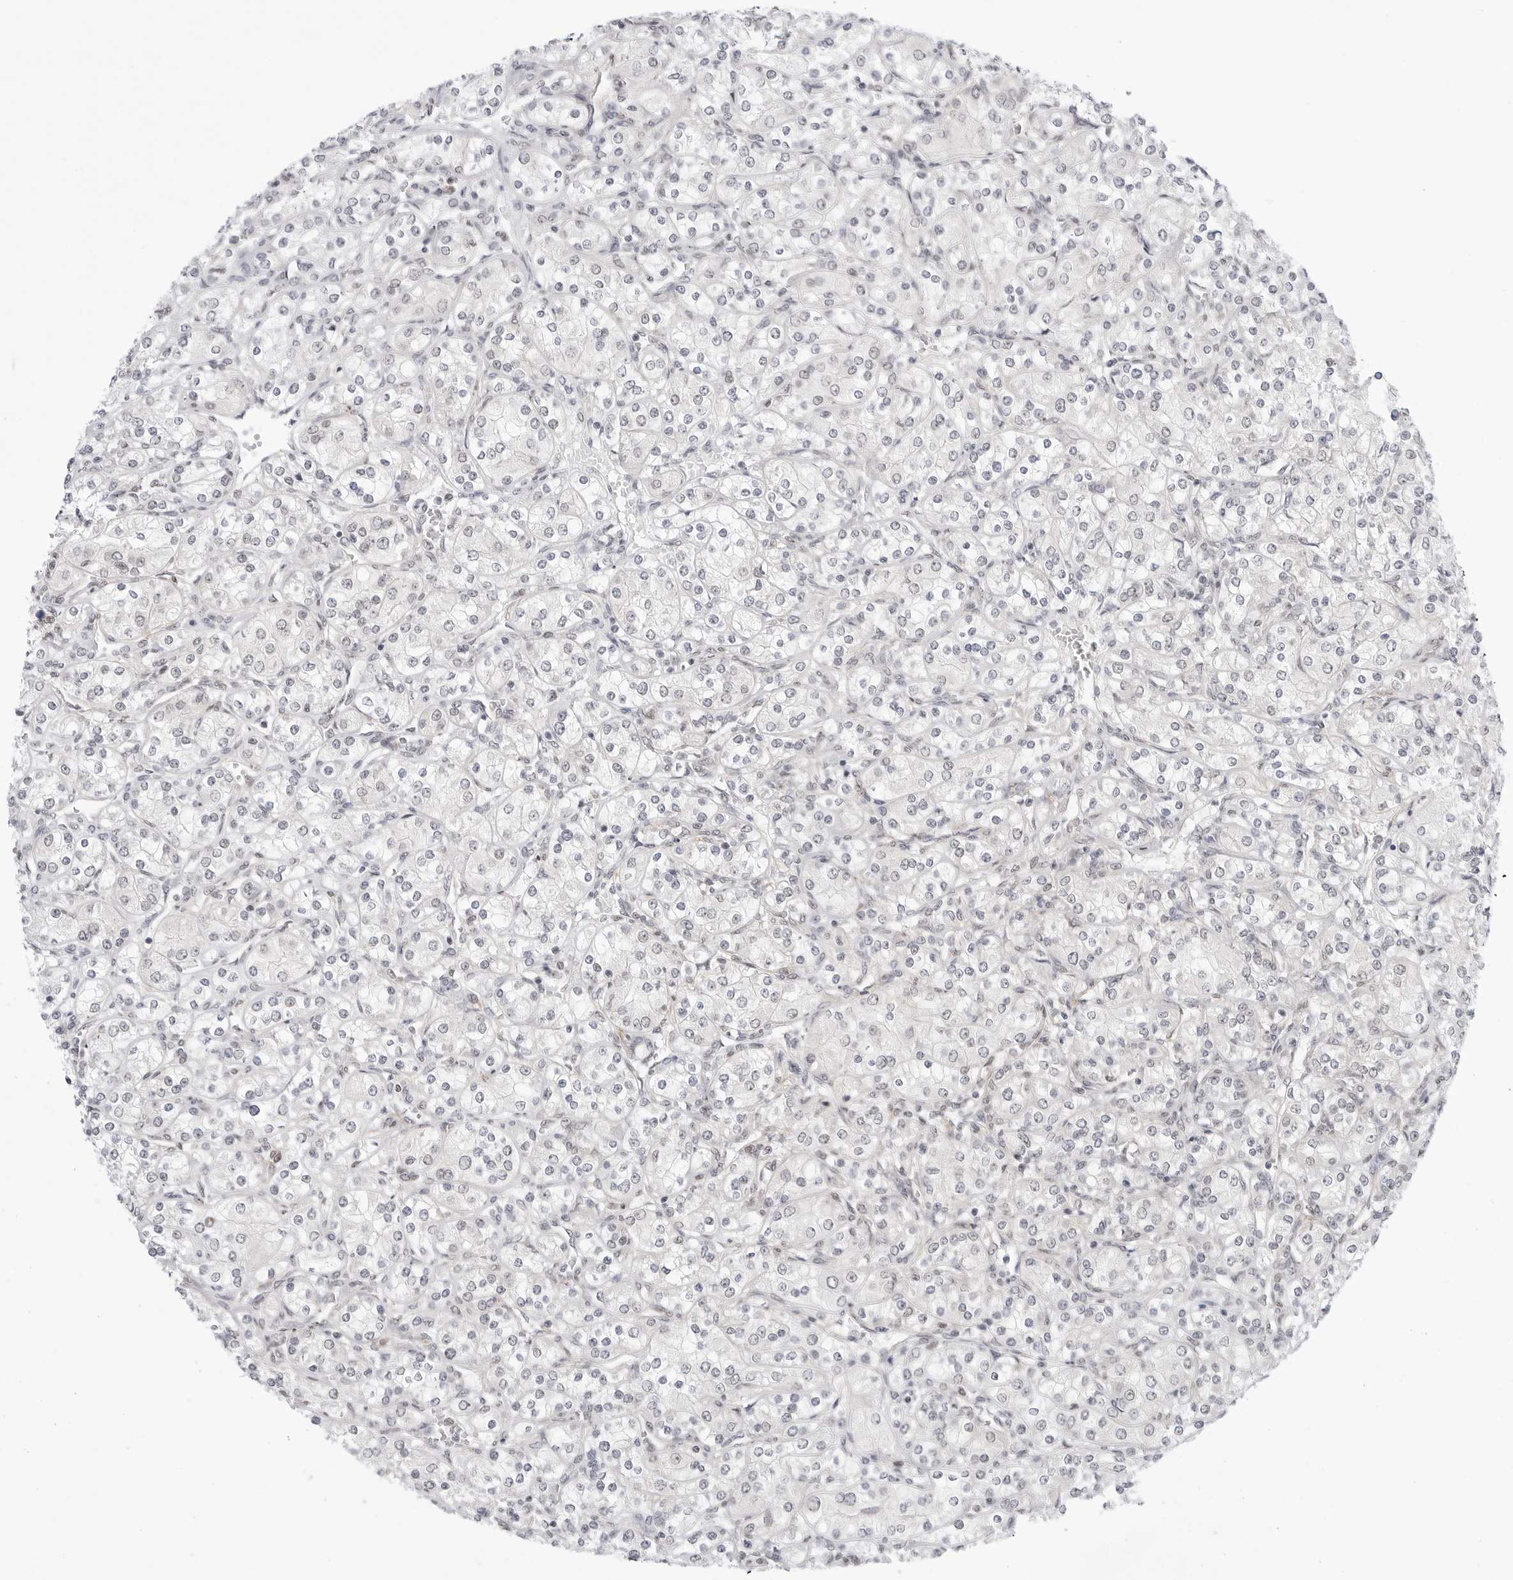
{"staining": {"intensity": "weak", "quantity": "<25%", "location": "nuclear"}, "tissue": "renal cancer", "cell_type": "Tumor cells", "image_type": "cancer", "snomed": [{"axis": "morphology", "description": "Adenocarcinoma, NOS"}, {"axis": "topography", "description": "Kidney"}], "caption": "This is an immunohistochemistry (IHC) image of human renal cancer. There is no staining in tumor cells.", "gene": "C1orf162", "patient": {"sex": "male", "age": 77}}